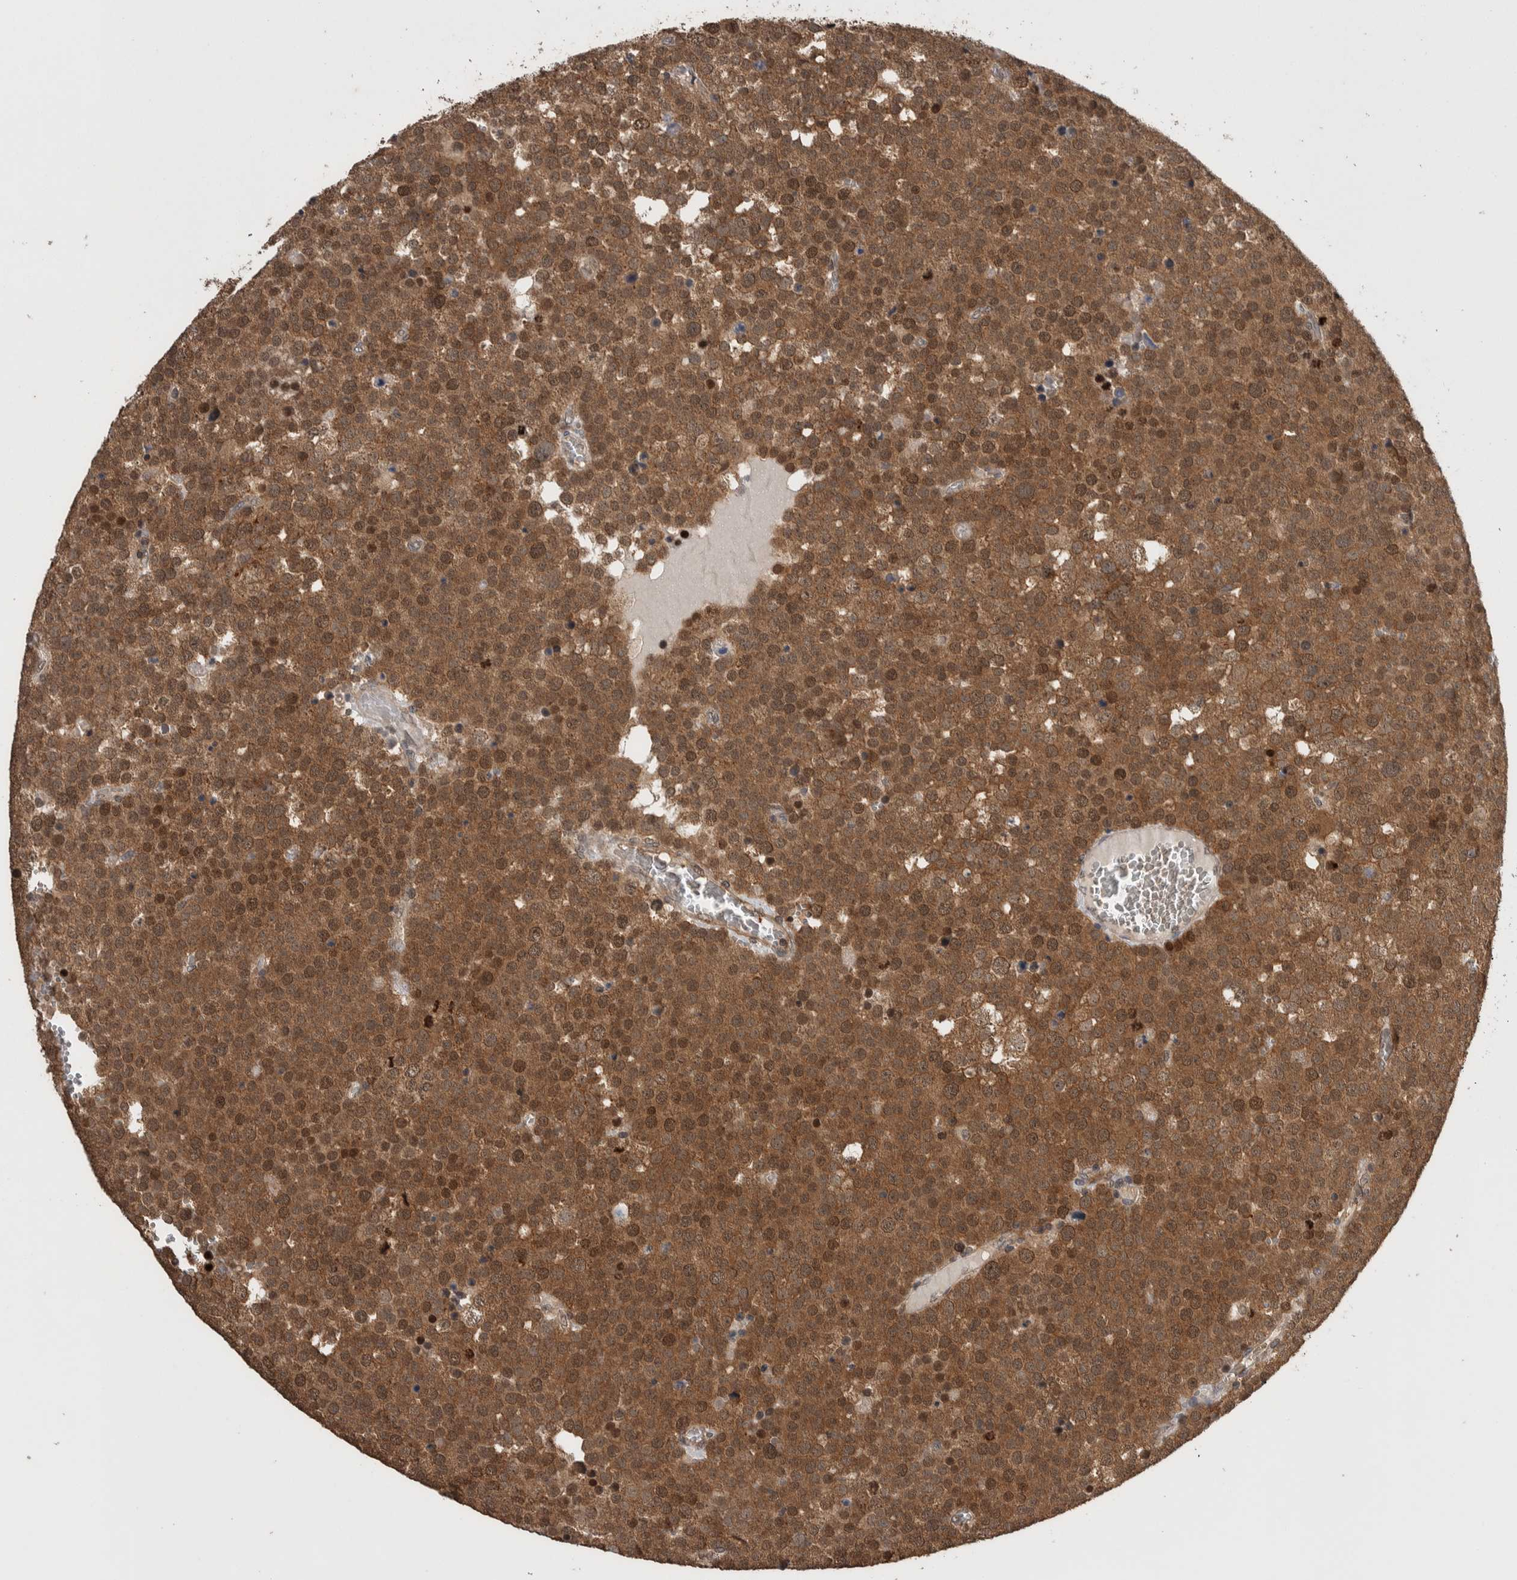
{"staining": {"intensity": "moderate", "quantity": ">75%", "location": "cytoplasmic/membranous,nuclear"}, "tissue": "testis cancer", "cell_type": "Tumor cells", "image_type": "cancer", "snomed": [{"axis": "morphology", "description": "Seminoma, NOS"}, {"axis": "topography", "description": "Testis"}], "caption": "Immunohistochemical staining of testis seminoma shows medium levels of moderate cytoplasmic/membranous and nuclear expression in approximately >75% of tumor cells.", "gene": "DVL2", "patient": {"sex": "male", "age": 71}}